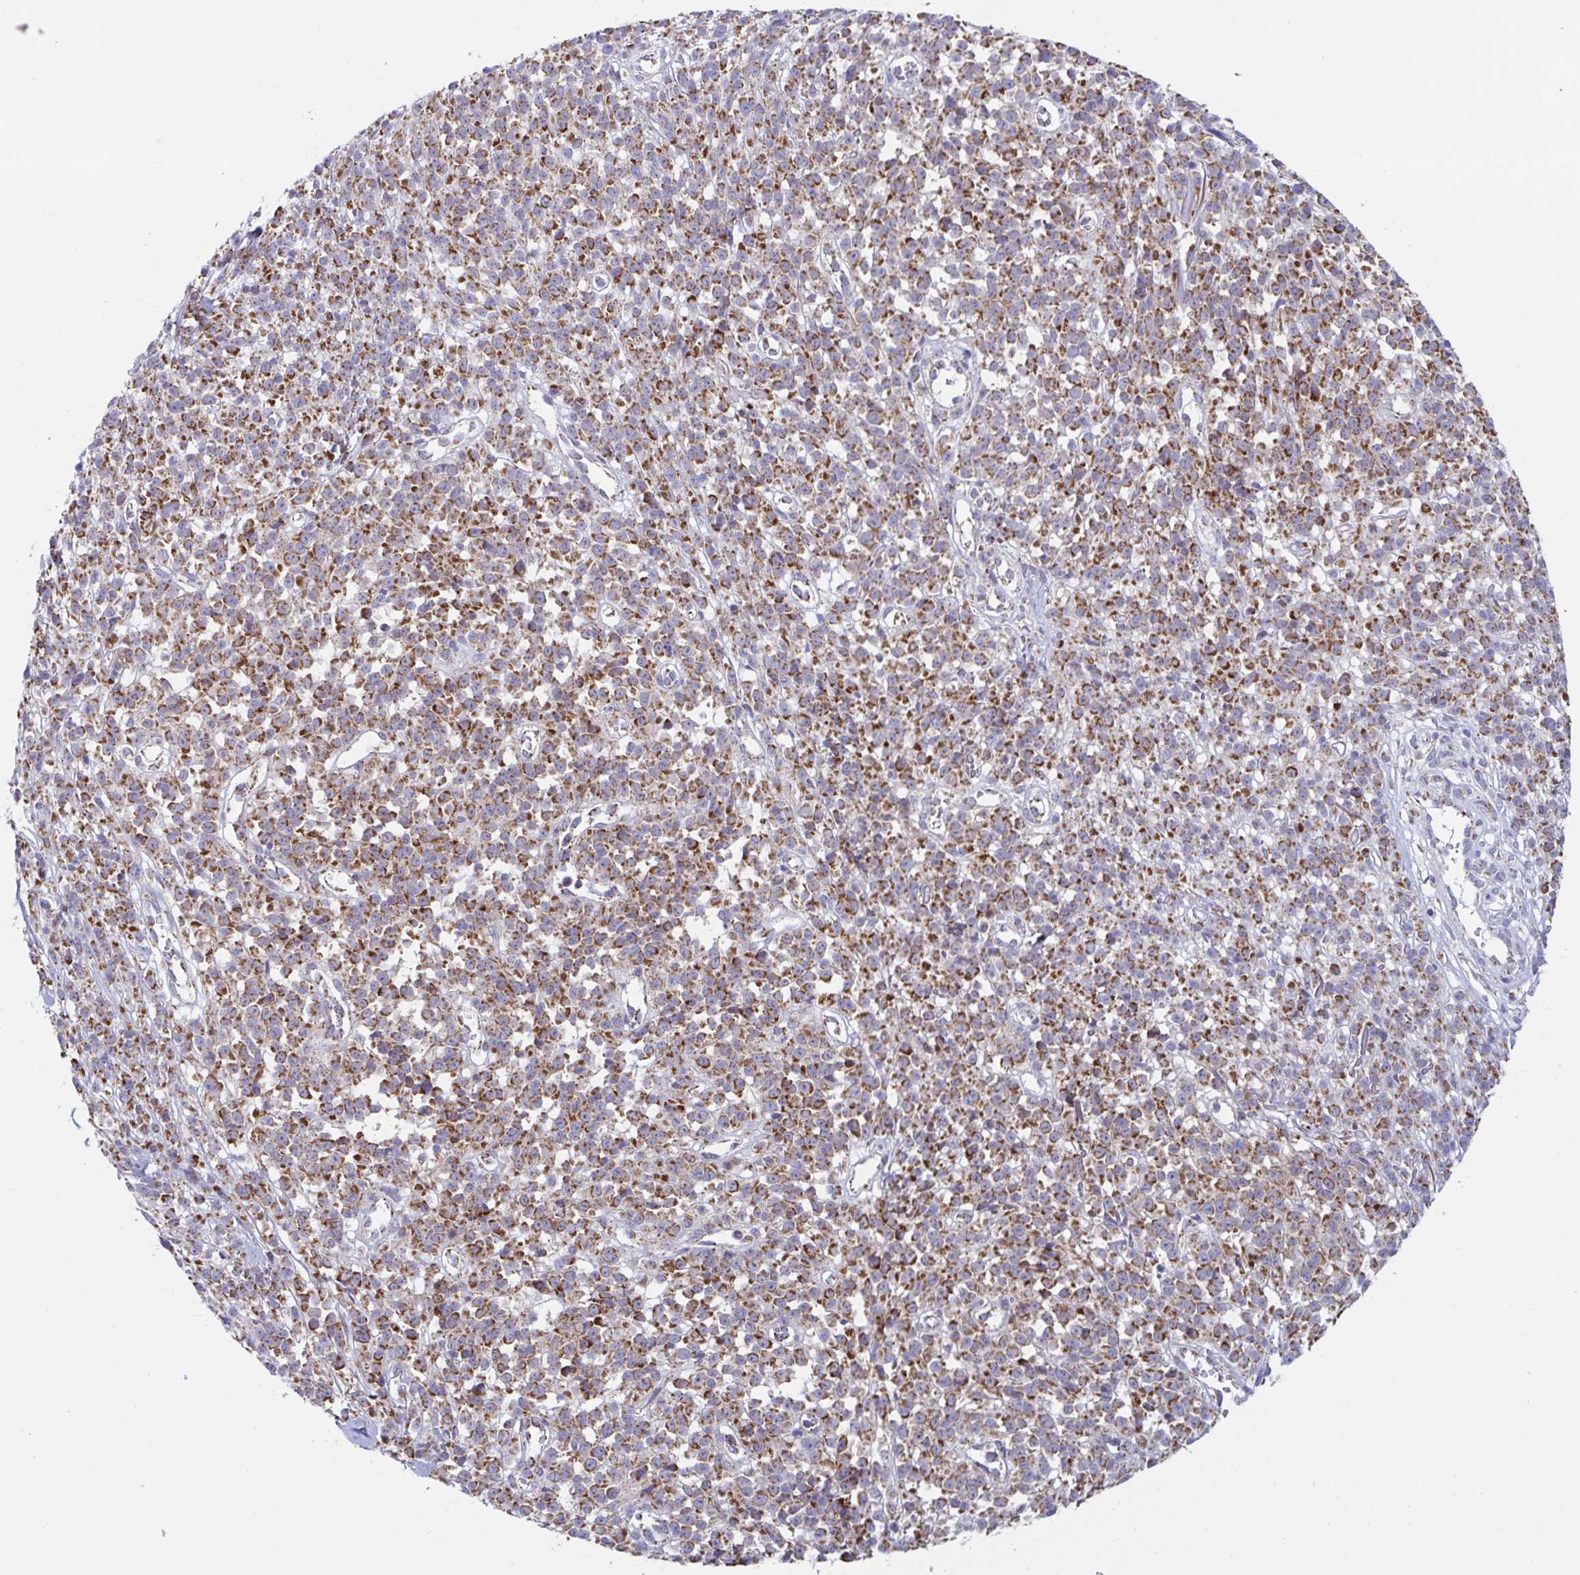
{"staining": {"intensity": "strong", "quantity": ">75%", "location": "cytoplasmic/membranous"}, "tissue": "melanoma", "cell_type": "Tumor cells", "image_type": "cancer", "snomed": [{"axis": "morphology", "description": "Malignant melanoma, NOS"}, {"axis": "topography", "description": "Skin"}, {"axis": "topography", "description": "Skin of trunk"}], "caption": "Brown immunohistochemical staining in malignant melanoma exhibits strong cytoplasmic/membranous staining in approximately >75% of tumor cells.", "gene": "BCAT2", "patient": {"sex": "male", "age": 74}}